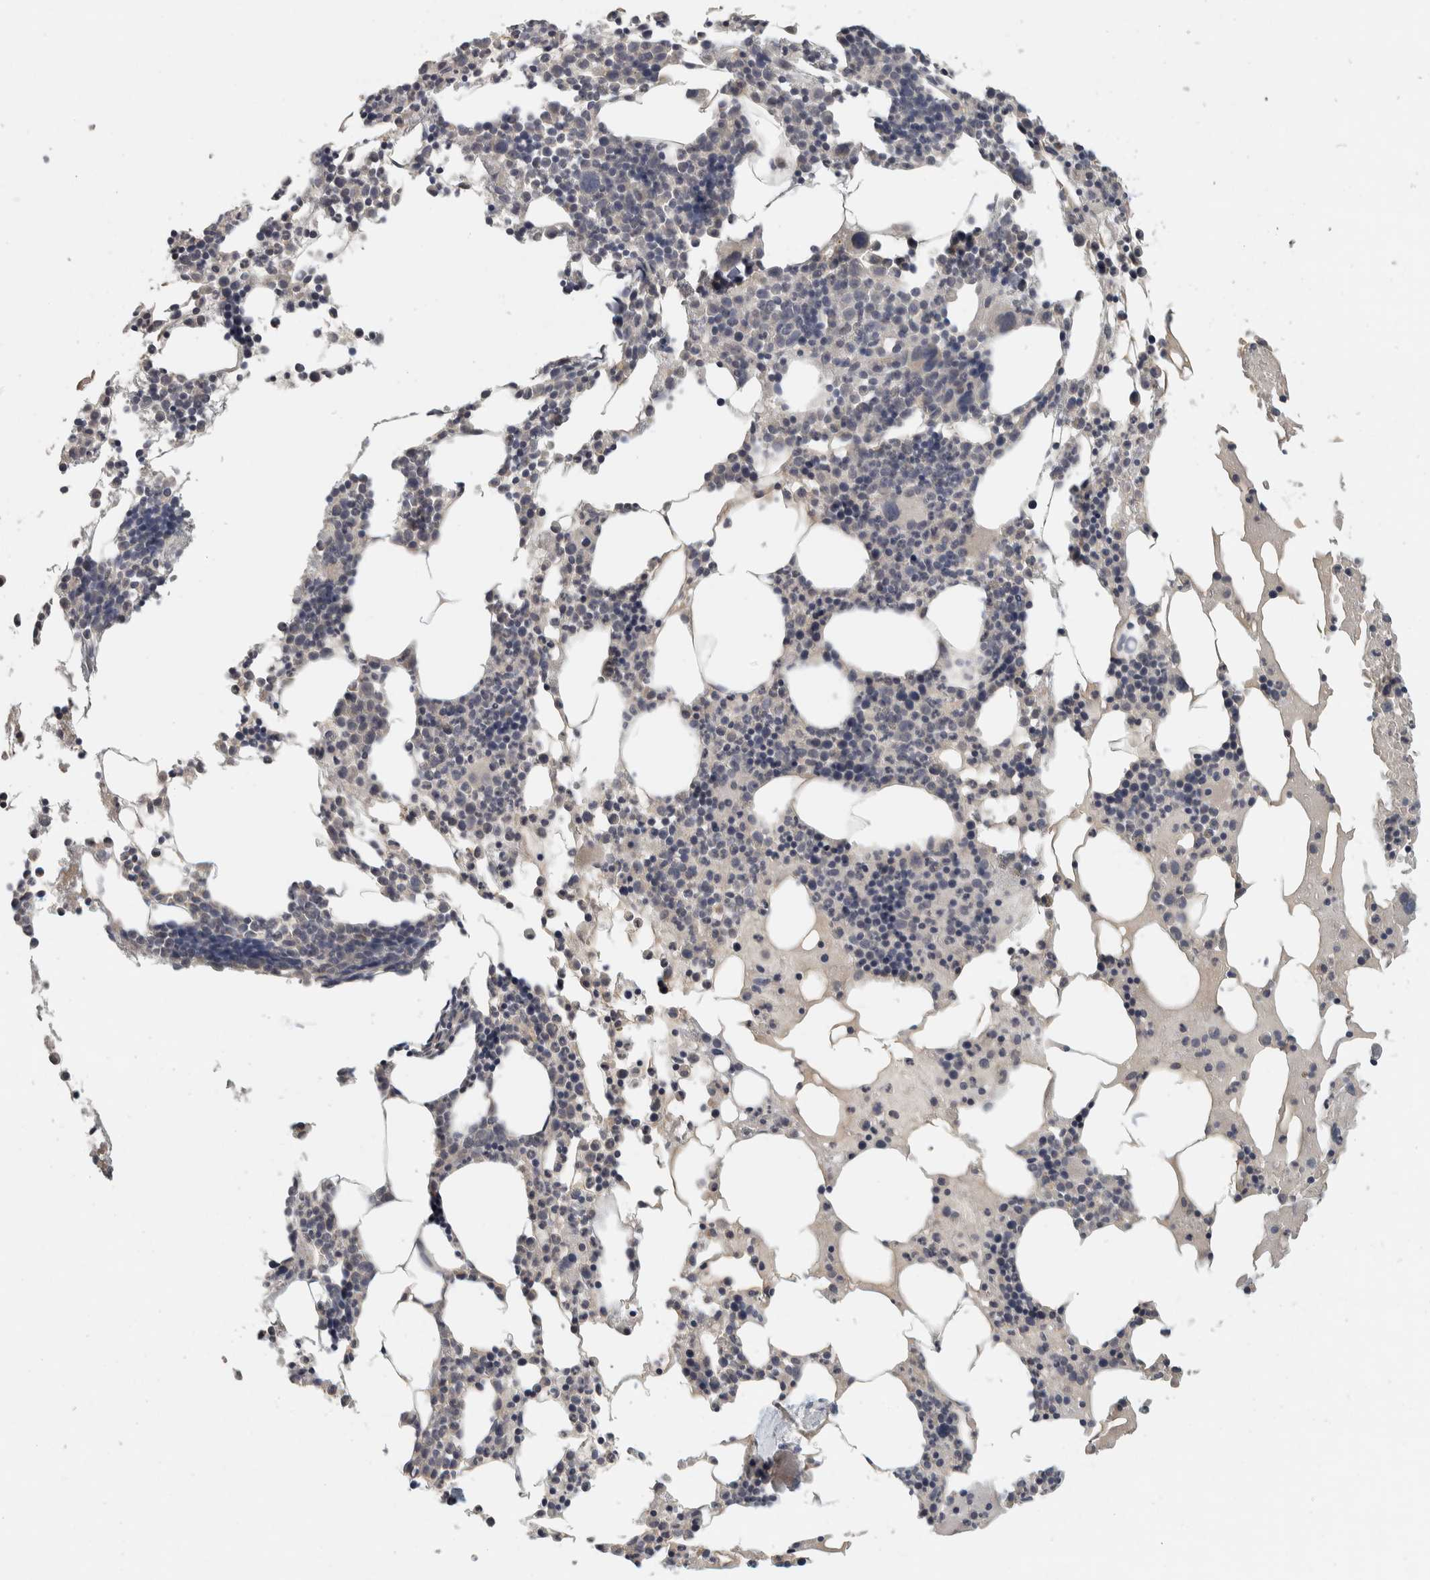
{"staining": {"intensity": "negative", "quantity": "none", "location": "none"}, "tissue": "bone marrow", "cell_type": "Hematopoietic cells", "image_type": "normal", "snomed": [{"axis": "morphology", "description": "Normal tissue, NOS"}, {"axis": "morphology", "description": "Inflammation, NOS"}, {"axis": "topography", "description": "Bone marrow"}], "caption": "The micrograph exhibits no significant positivity in hematopoietic cells of bone marrow.", "gene": "AFP", "patient": {"sex": "male", "age": 68}}